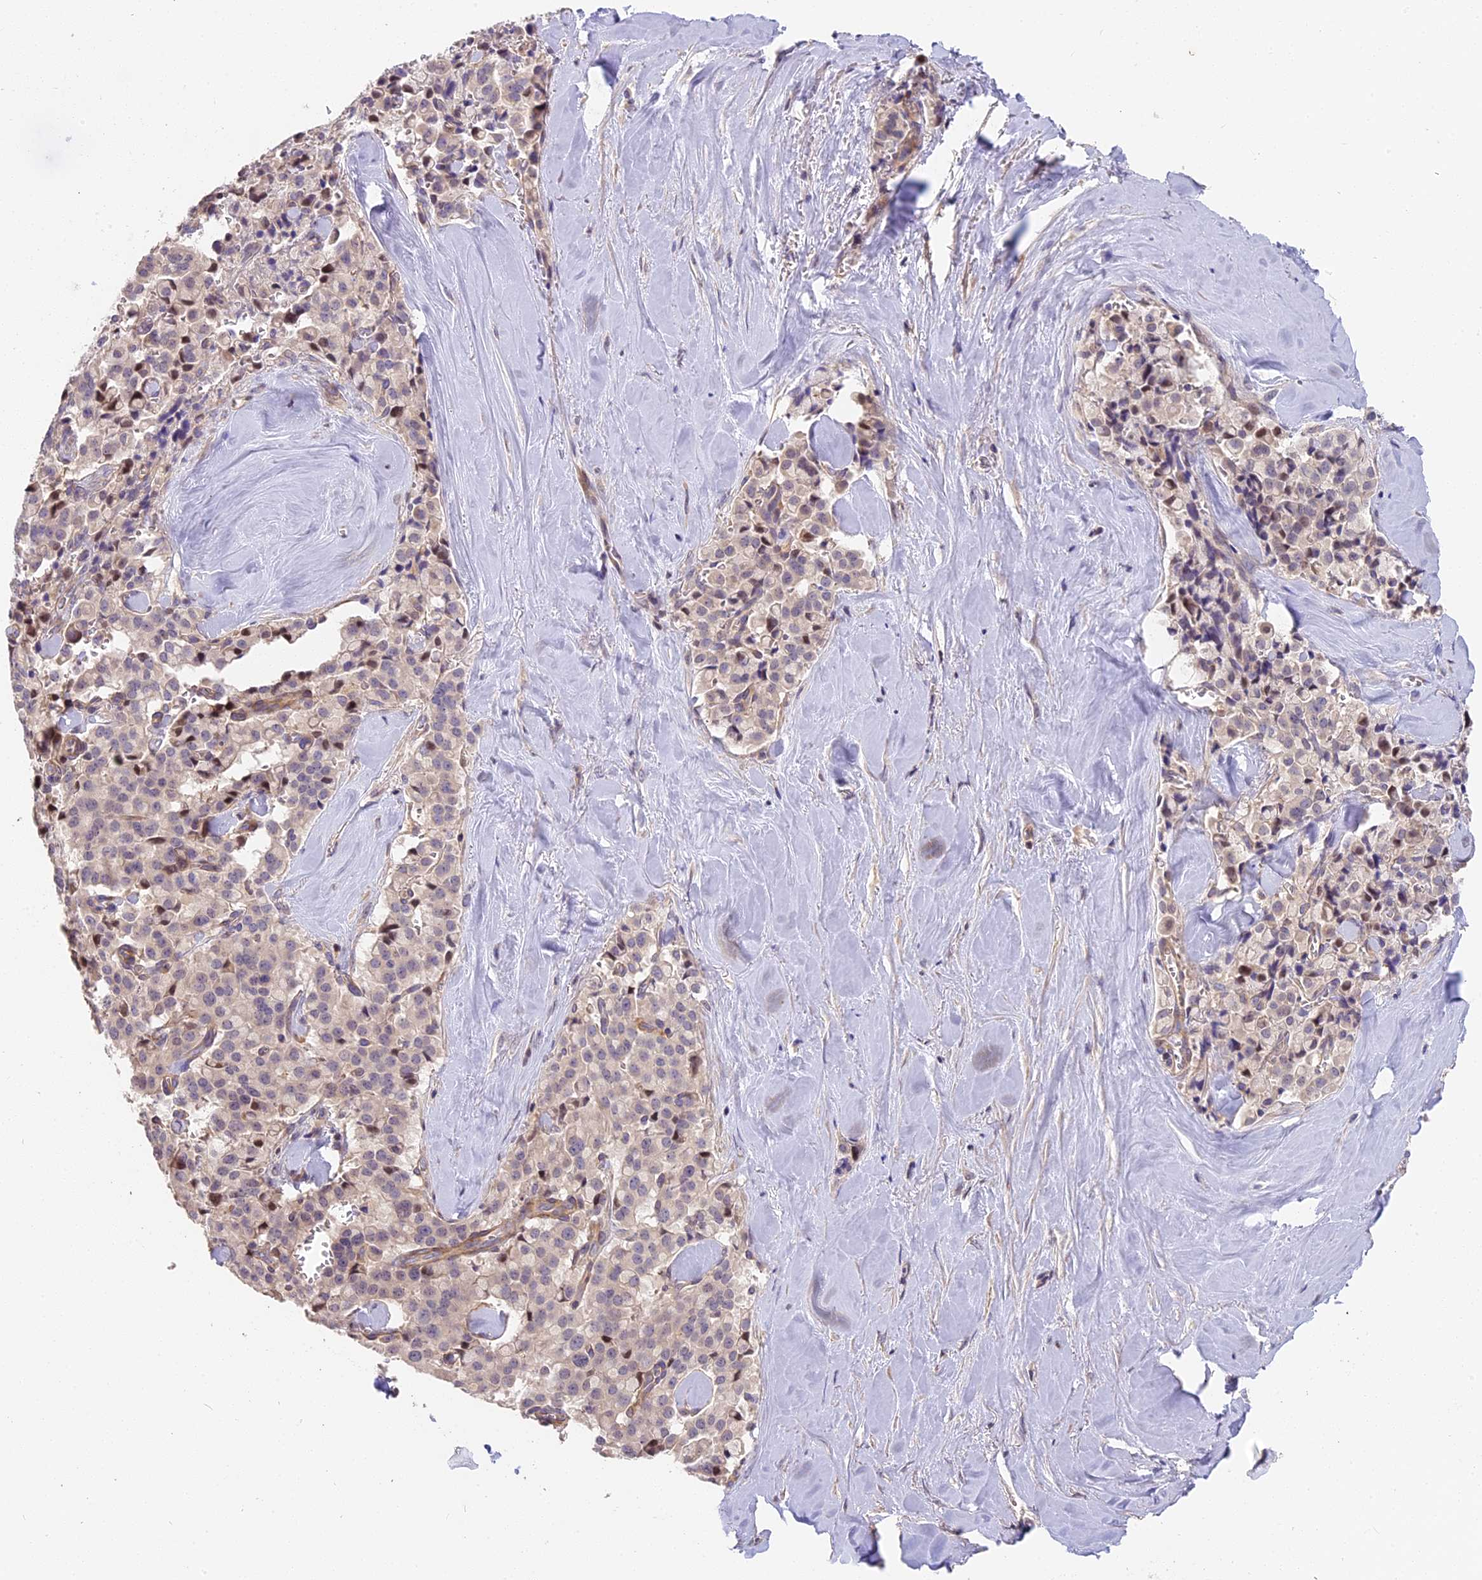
{"staining": {"intensity": "moderate", "quantity": "<25%", "location": "nuclear"}, "tissue": "pancreatic cancer", "cell_type": "Tumor cells", "image_type": "cancer", "snomed": [{"axis": "morphology", "description": "Adenocarcinoma, NOS"}, {"axis": "topography", "description": "Pancreas"}], "caption": "Immunohistochemical staining of human pancreatic adenocarcinoma shows low levels of moderate nuclear protein expression in about <25% of tumor cells. The staining was performed using DAB (3,3'-diaminobenzidine) to visualize the protein expression in brown, while the nuclei were stained in blue with hematoxylin (Magnification: 20x).", "gene": "ARHGAP17", "patient": {"sex": "male", "age": 65}}